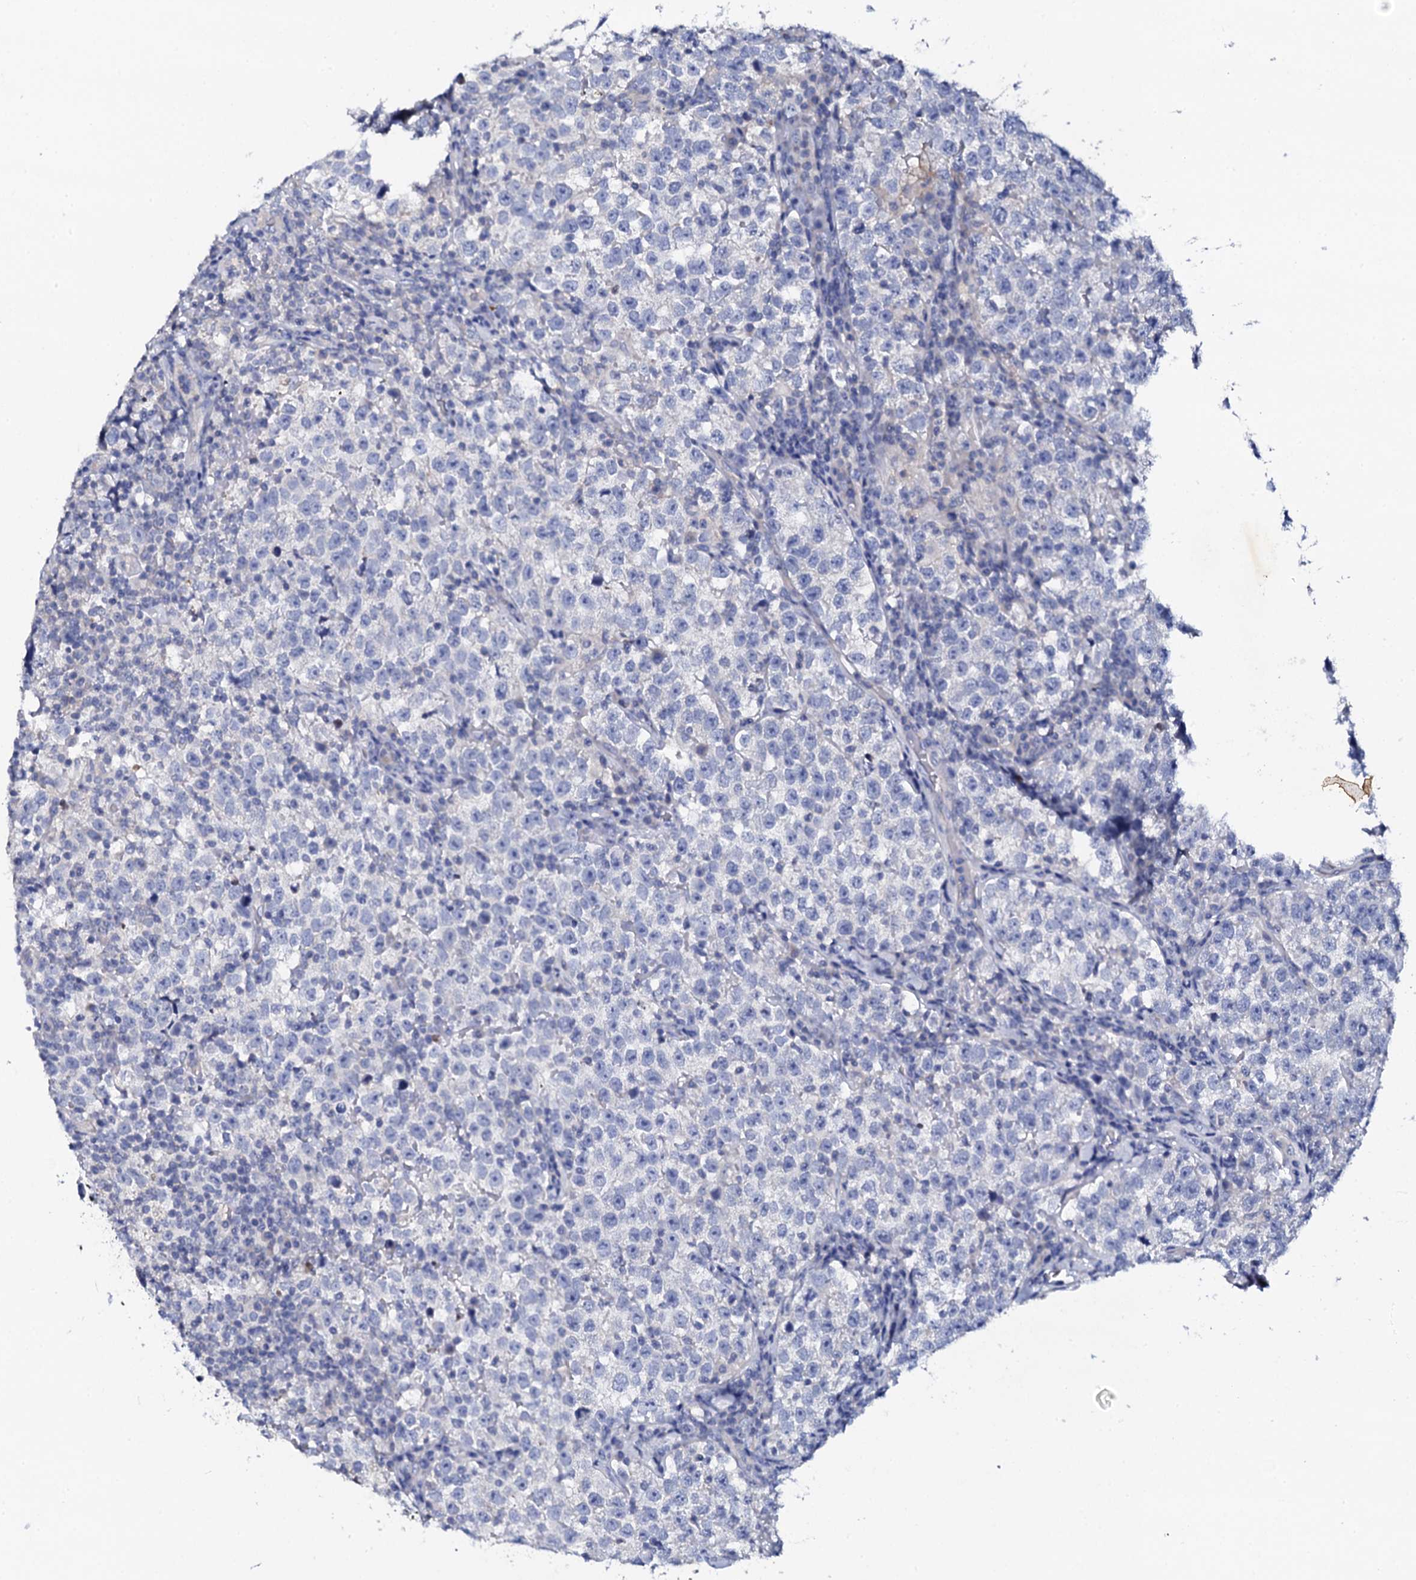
{"staining": {"intensity": "negative", "quantity": "none", "location": "none"}, "tissue": "testis cancer", "cell_type": "Tumor cells", "image_type": "cancer", "snomed": [{"axis": "morphology", "description": "Normal tissue, NOS"}, {"axis": "morphology", "description": "Seminoma, NOS"}, {"axis": "topography", "description": "Testis"}], "caption": "Tumor cells are negative for brown protein staining in testis cancer (seminoma).", "gene": "NAA16", "patient": {"sex": "male", "age": 43}}